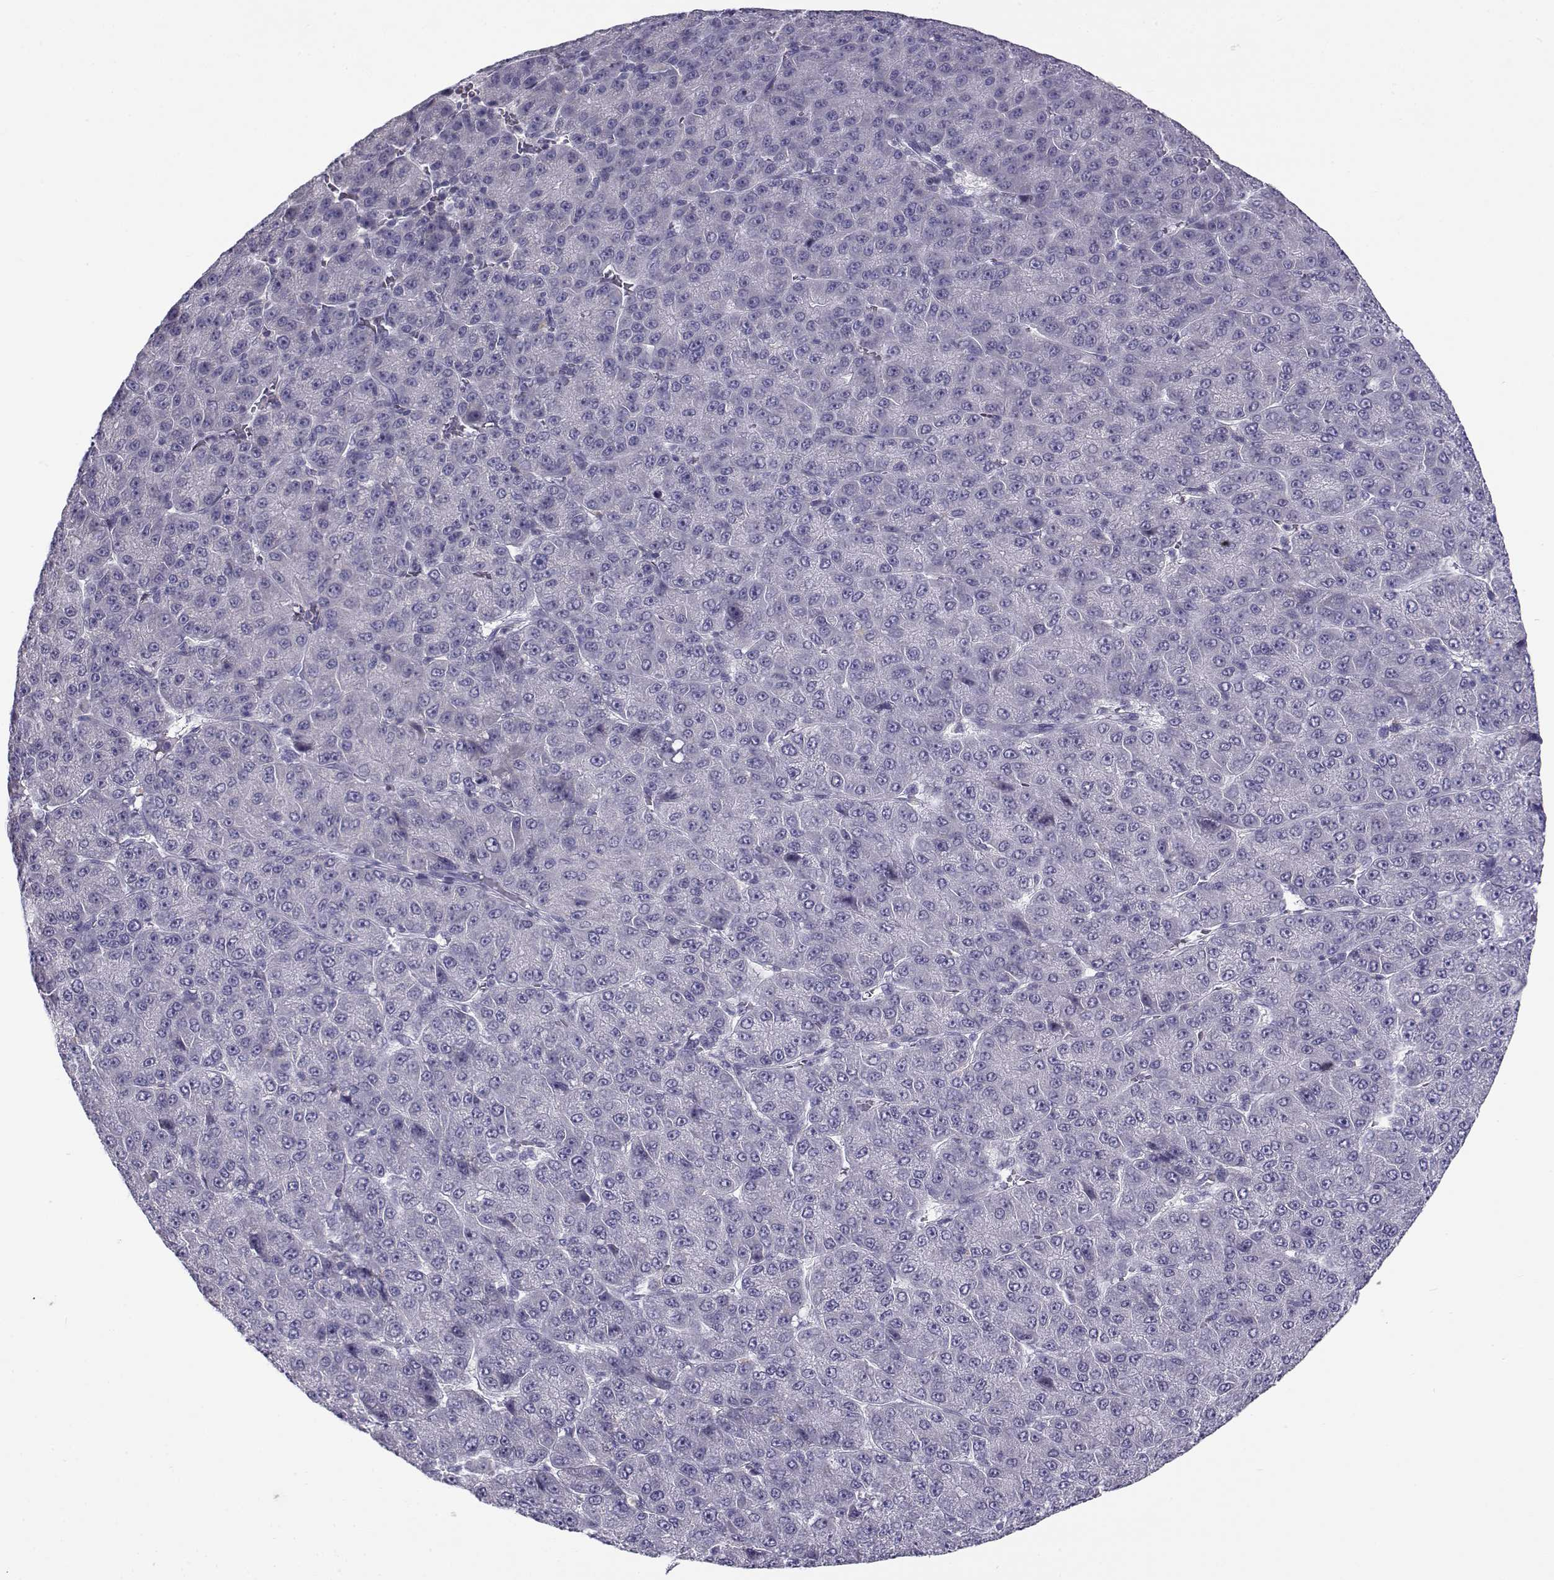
{"staining": {"intensity": "negative", "quantity": "none", "location": "none"}, "tissue": "liver cancer", "cell_type": "Tumor cells", "image_type": "cancer", "snomed": [{"axis": "morphology", "description": "Carcinoma, Hepatocellular, NOS"}, {"axis": "topography", "description": "Liver"}], "caption": "A micrograph of human liver hepatocellular carcinoma is negative for staining in tumor cells.", "gene": "FAM166A", "patient": {"sex": "male", "age": 67}}